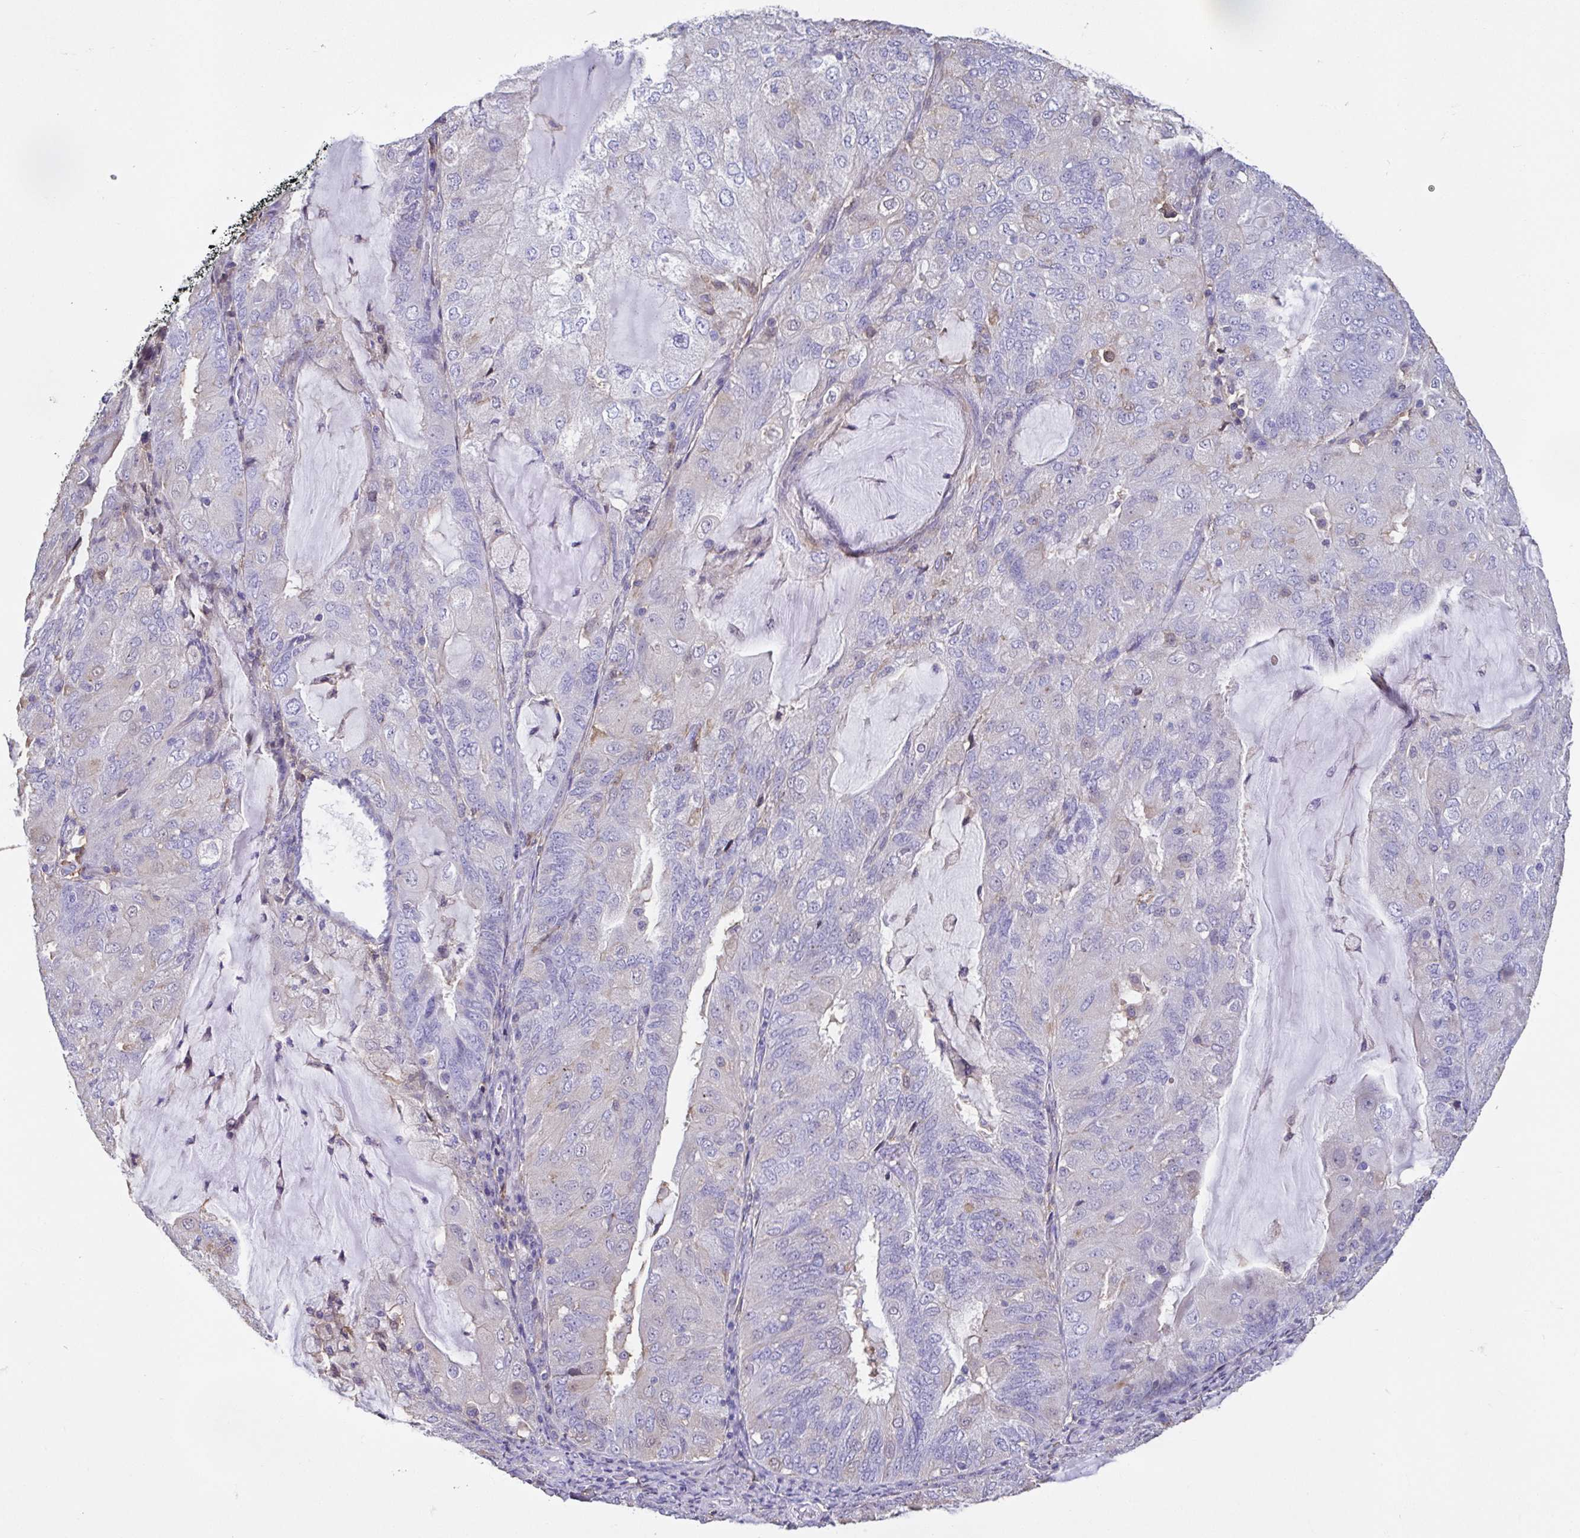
{"staining": {"intensity": "negative", "quantity": "none", "location": "none"}, "tissue": "endometrial cancer", "cell_type": "Tumor cells", "image_type": "cancer", "snomed": [{"axis": "morphology", "description": "Adenocarcinoma, NOS"}, {"axis": "topography", "description": "Endometrium"}], "caption": "Photomicrograph shows no significant protein expression in tumor cells of endometrial cancer (adenocarcinoma). (Stains: DAB (3,3'-diaminobenzidine) immunohistochemistry (IHC) with hematoxylin counter stain, Microscopy: brightfield microscopy at high magnification).", "gene": "ANXA10", "patient": {"sex": "female", "age": 81}}